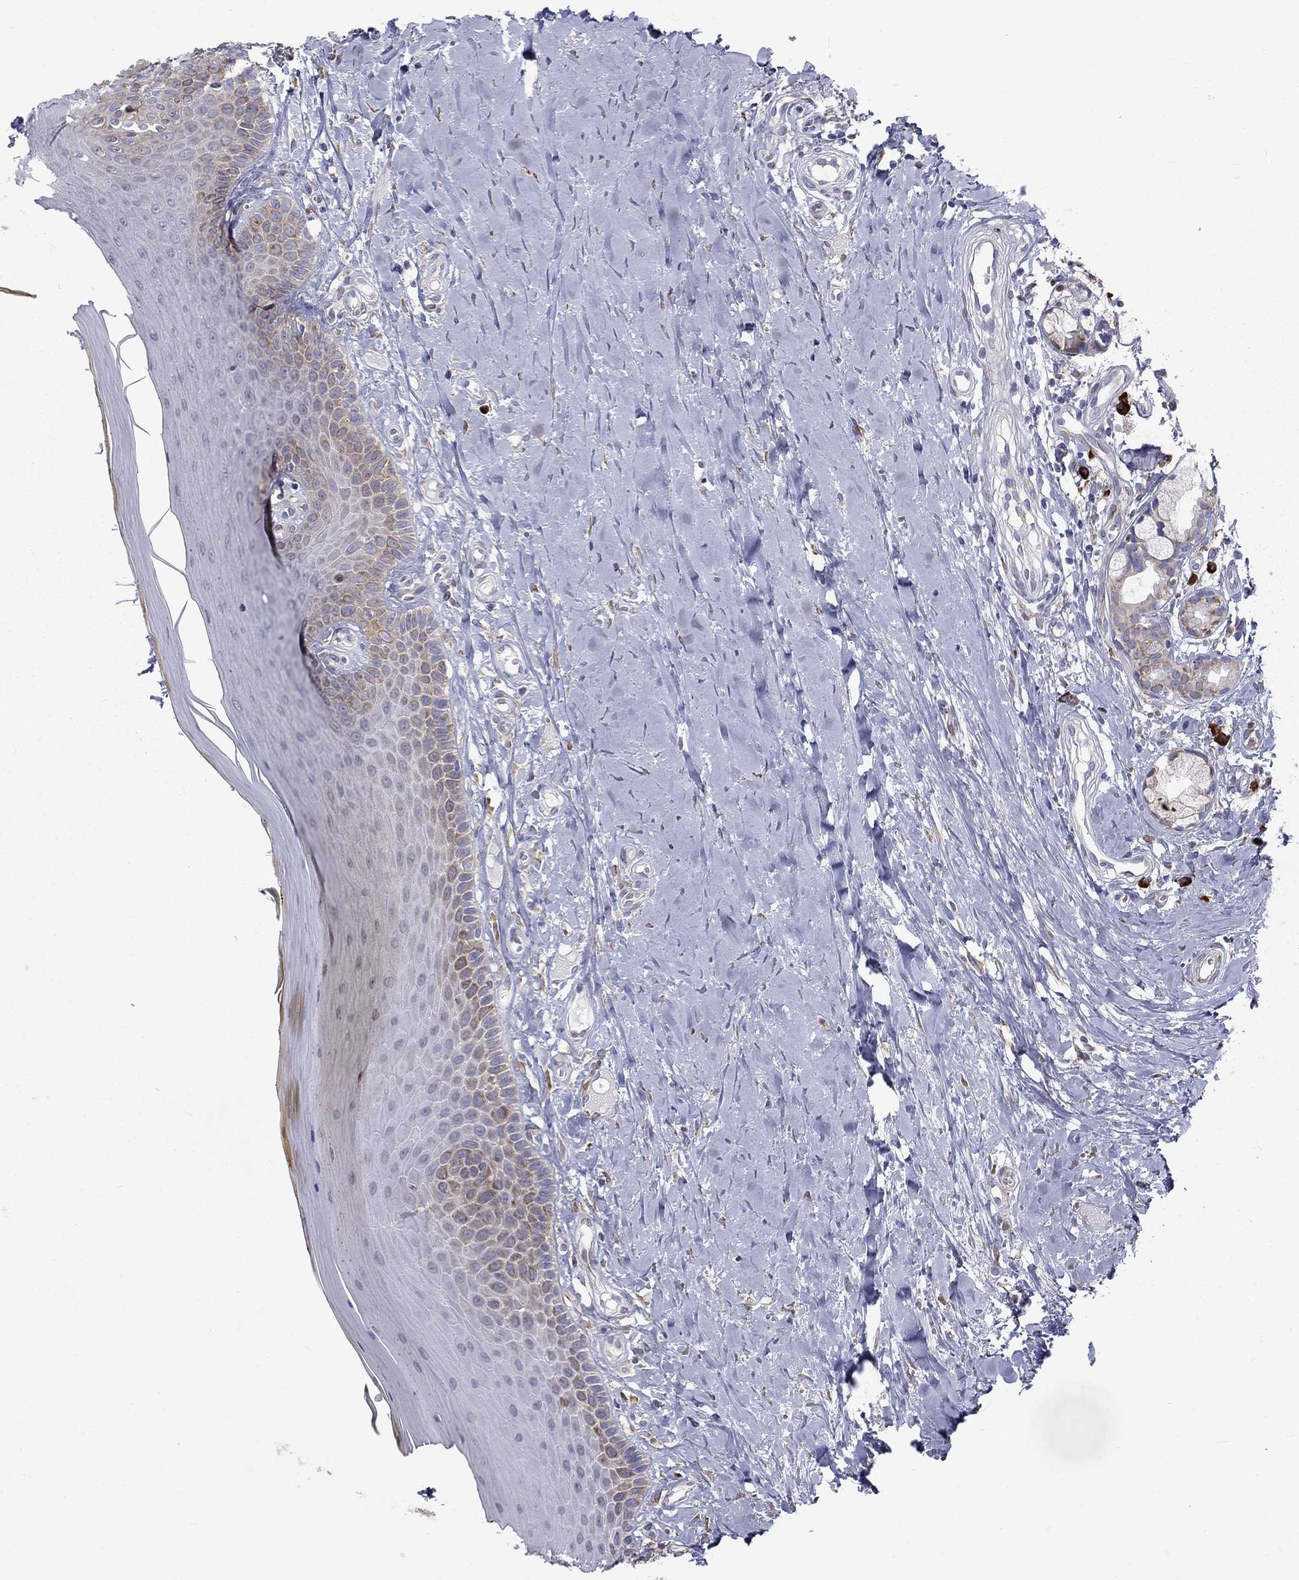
{"staining": {"intensity": "weak", "quantity": "<25%", "location": "cytoplasmic/membranous"}, "tissue": "oral mucosa", "cell_type": "Squamous epithelial cells", "image_type": "normal", "snomed": [{"axis": "morphology", "description": "Normal tissue, NOS"}, {"axis": "topography", "description": "Oral tissue"}], "caption": "This is an IHC photomicrograph of benign oral mucosa. There is no expression in squamous epithelial cells.", "gene": "PABPC4", "patient": {"sex": "female", "age": 43}}